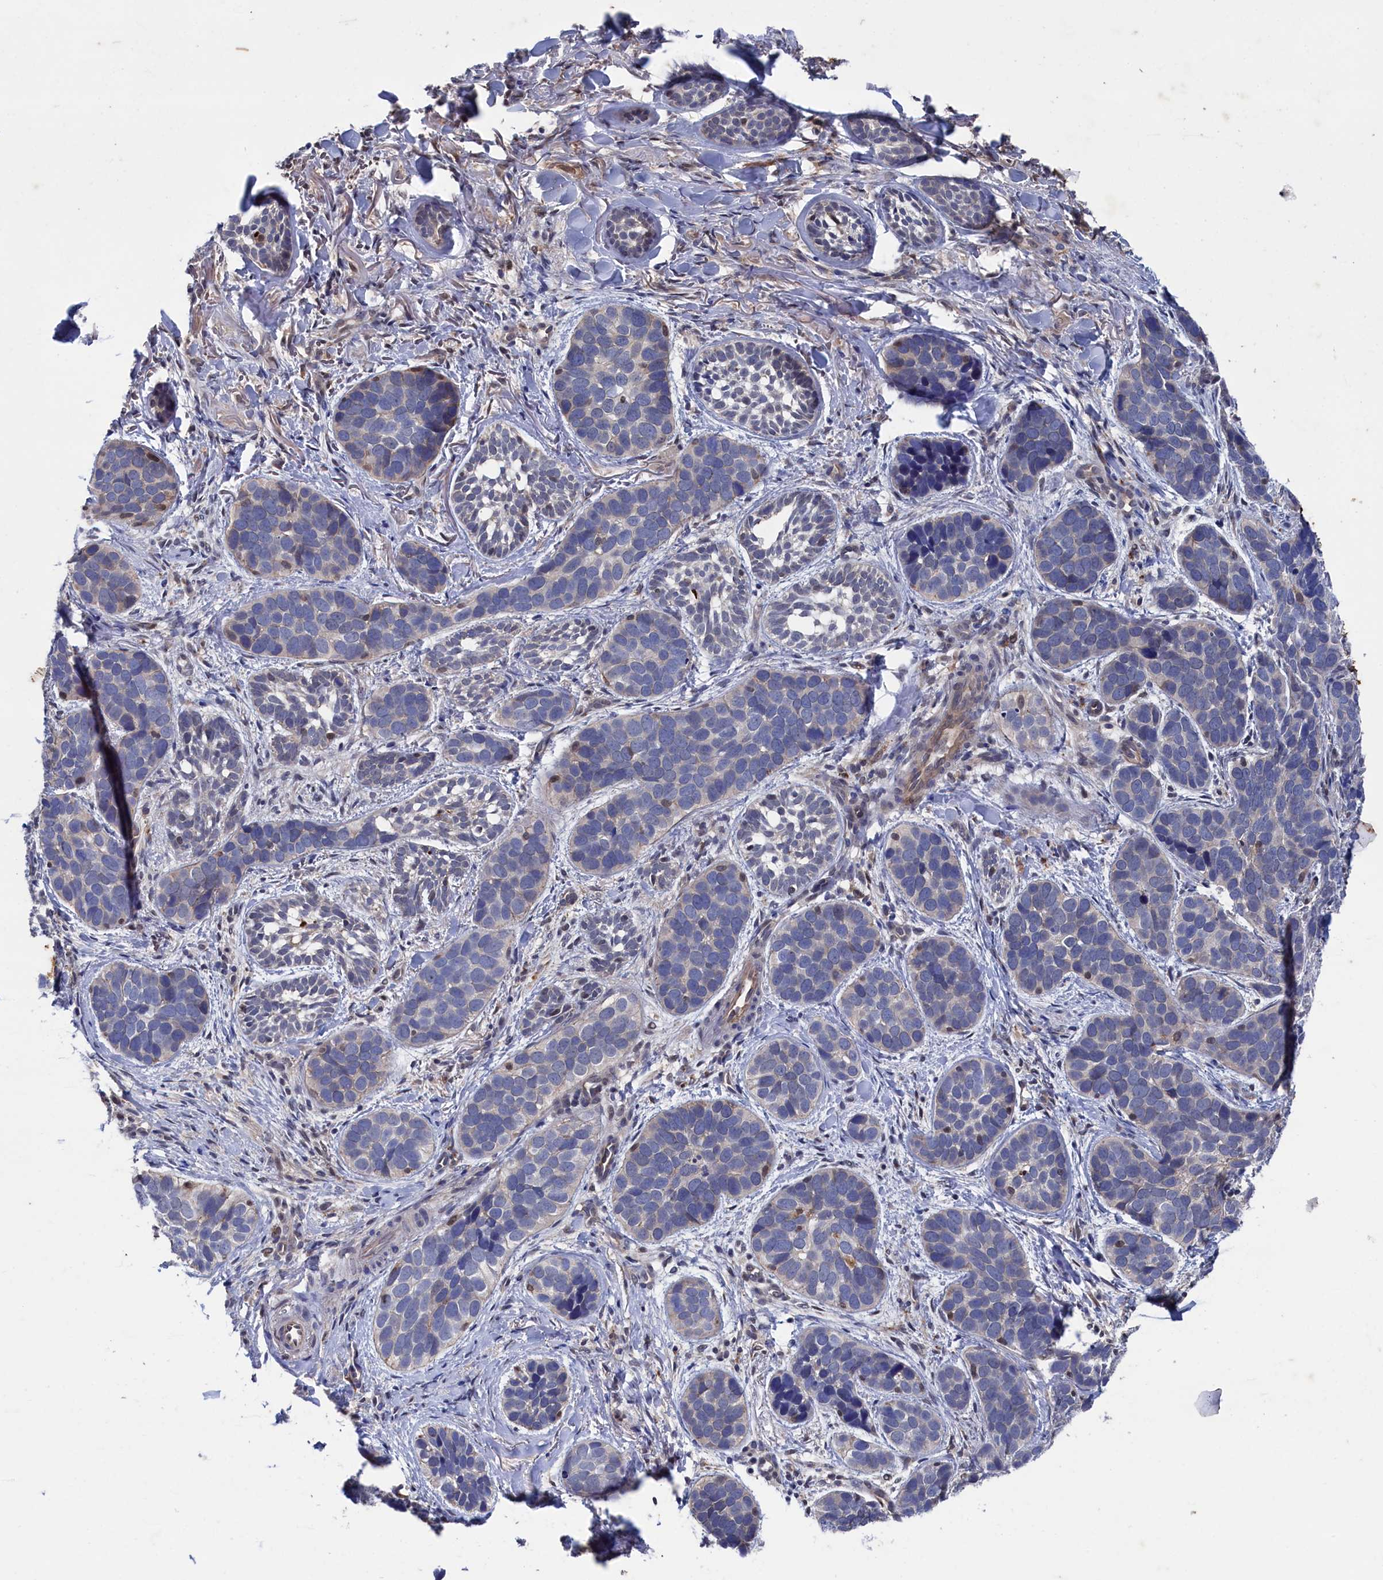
{"staining": {"intensity": "negative", "quantity": "none", "location": "none"}, "tissue": "skin cancer", "cell_type": "Tumor cells", "image_type": "cancer", "snomed": [{"axis": "morphology", "description": "Basal cell carcinoma"}, {"axis": "topography", "description": "Skin"}], "caption": "Tumor cells are negative for protein expression in human skin cancer (basal cell carcinoma).", "gene": "RNH1", "patient": {"sex": "male", "age": 71}}